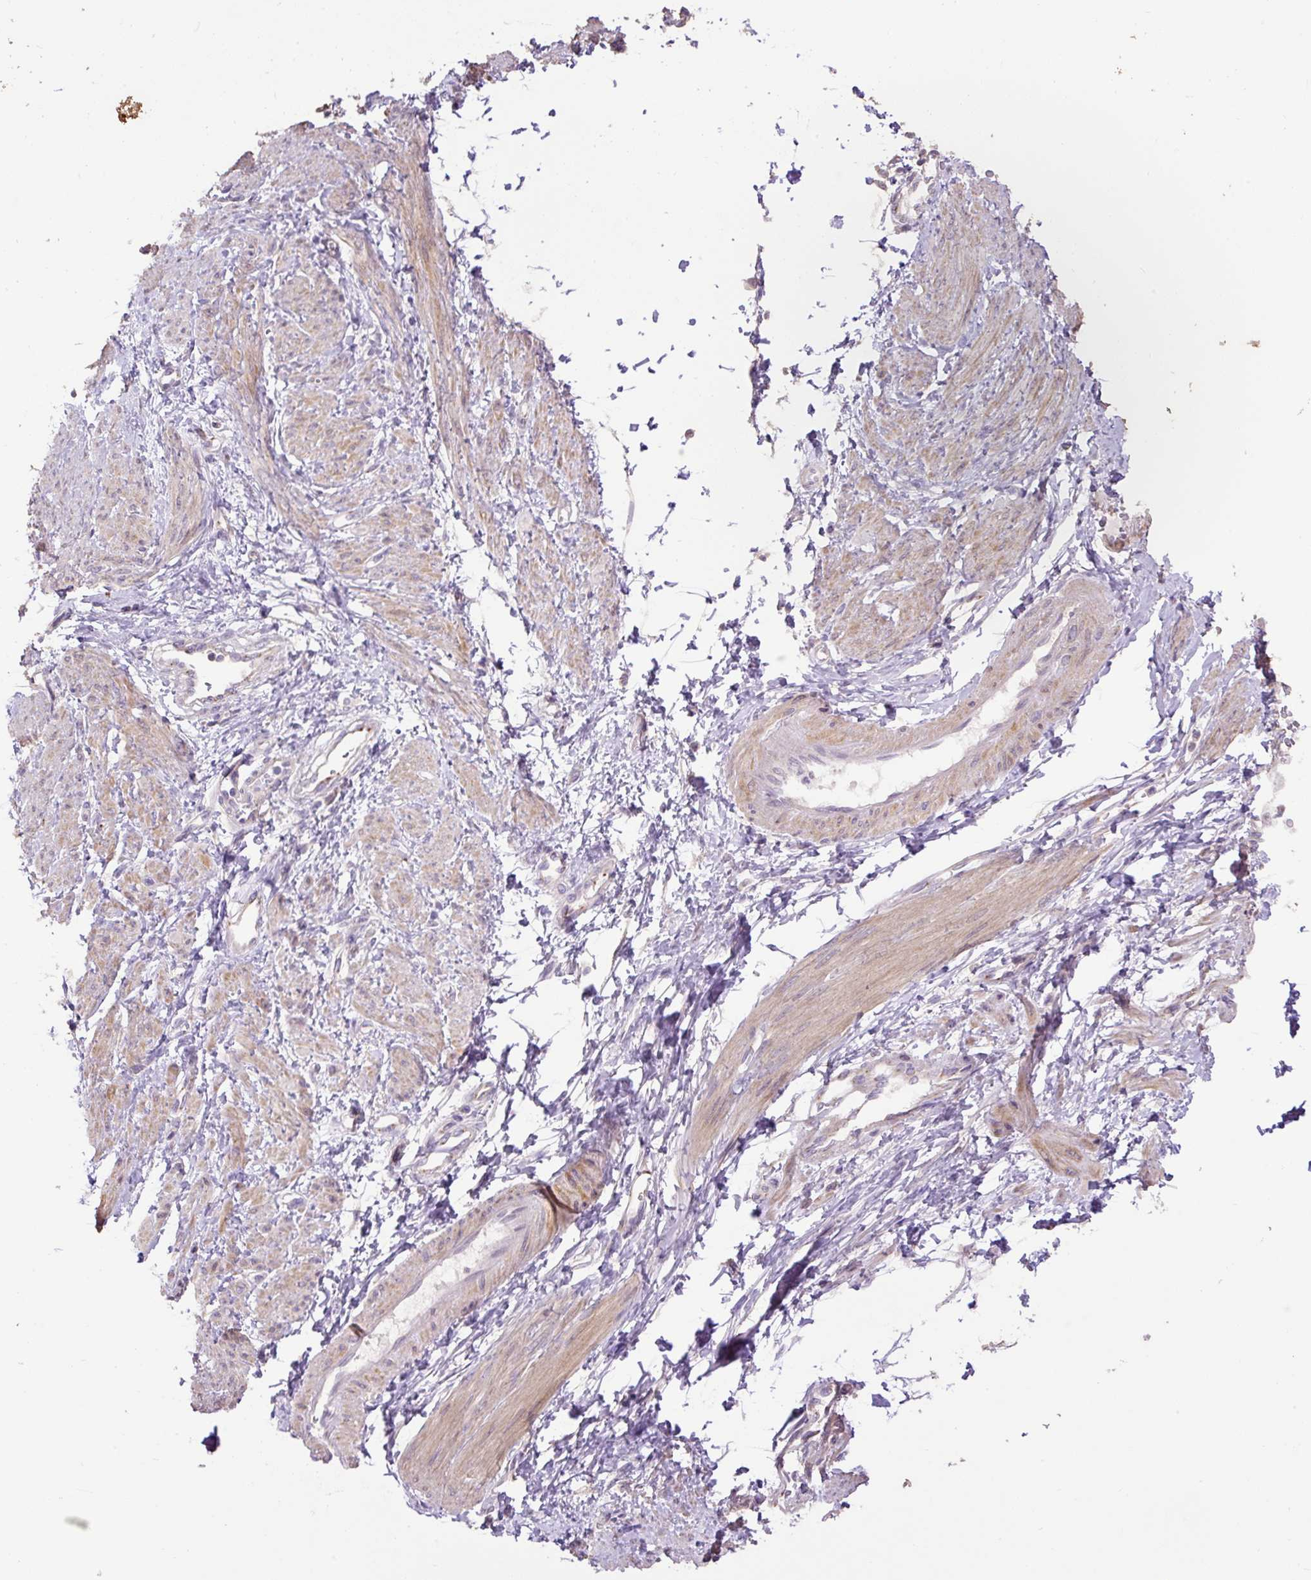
{"staining": {"intensity": "moderate", "quantity": "<25%", "location": "cytoplasmic/membranous"}, "tissue": "smooth muscle", "cell_type": "Smooth muscle cells", "image_type": "normal", "snomed": [{"axis": "morphology", "description": "Normal tissue, NOS"}, {"axis": "topography", "description": "Smooth muscle"}, {"axis": "topography", "description": "Uterus"}], "caption": "The micrograph displays staining of unremarkable smooth muscle, revealing moderate cytoplasmic/membranous protein expression (brown color) within smooth muscle cells.", "gene": "ABR", "patient": {"sex": "female", "age": 39}}